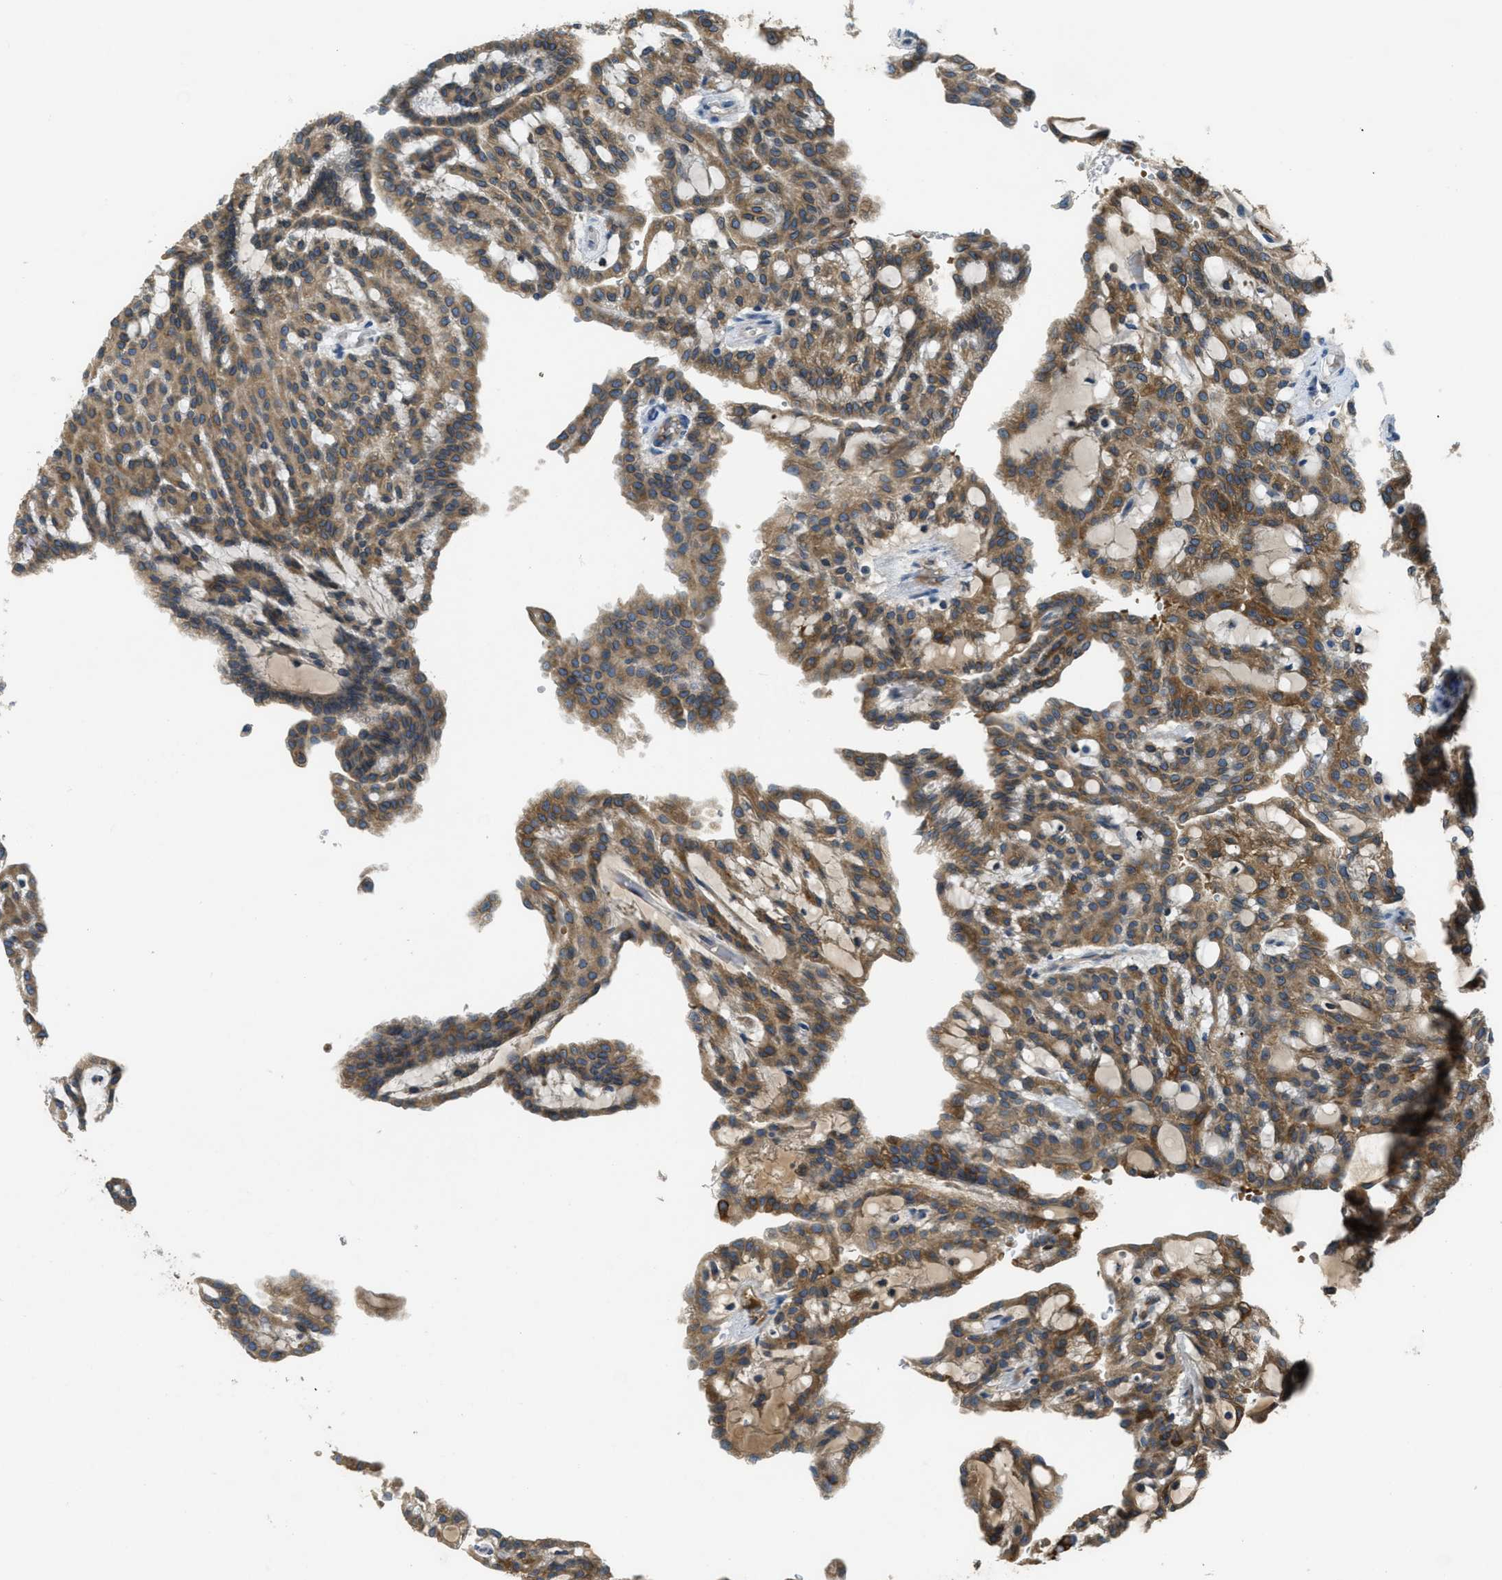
{"staining": {"intensity": "moderate", "quantity": ">75%", "location": "cytoplasmic/membranous"}, "tissue": "renal cancer", "cell_type": "Tumor cells", "image_type": "cancer", "snomed": [{"axis": "morphology", "description": "Adenocarcinoma, NOS"}, {"axis": "topography", "description": "Kidney"}], "caption": "Renal cancer (adenocarcinoma) tissue demonstrates moderate cytoplasmic/membranous staining in about >75% of tumor cells", "gene": "MPDU1", "patient": {"sex": "male", "age": 63}}